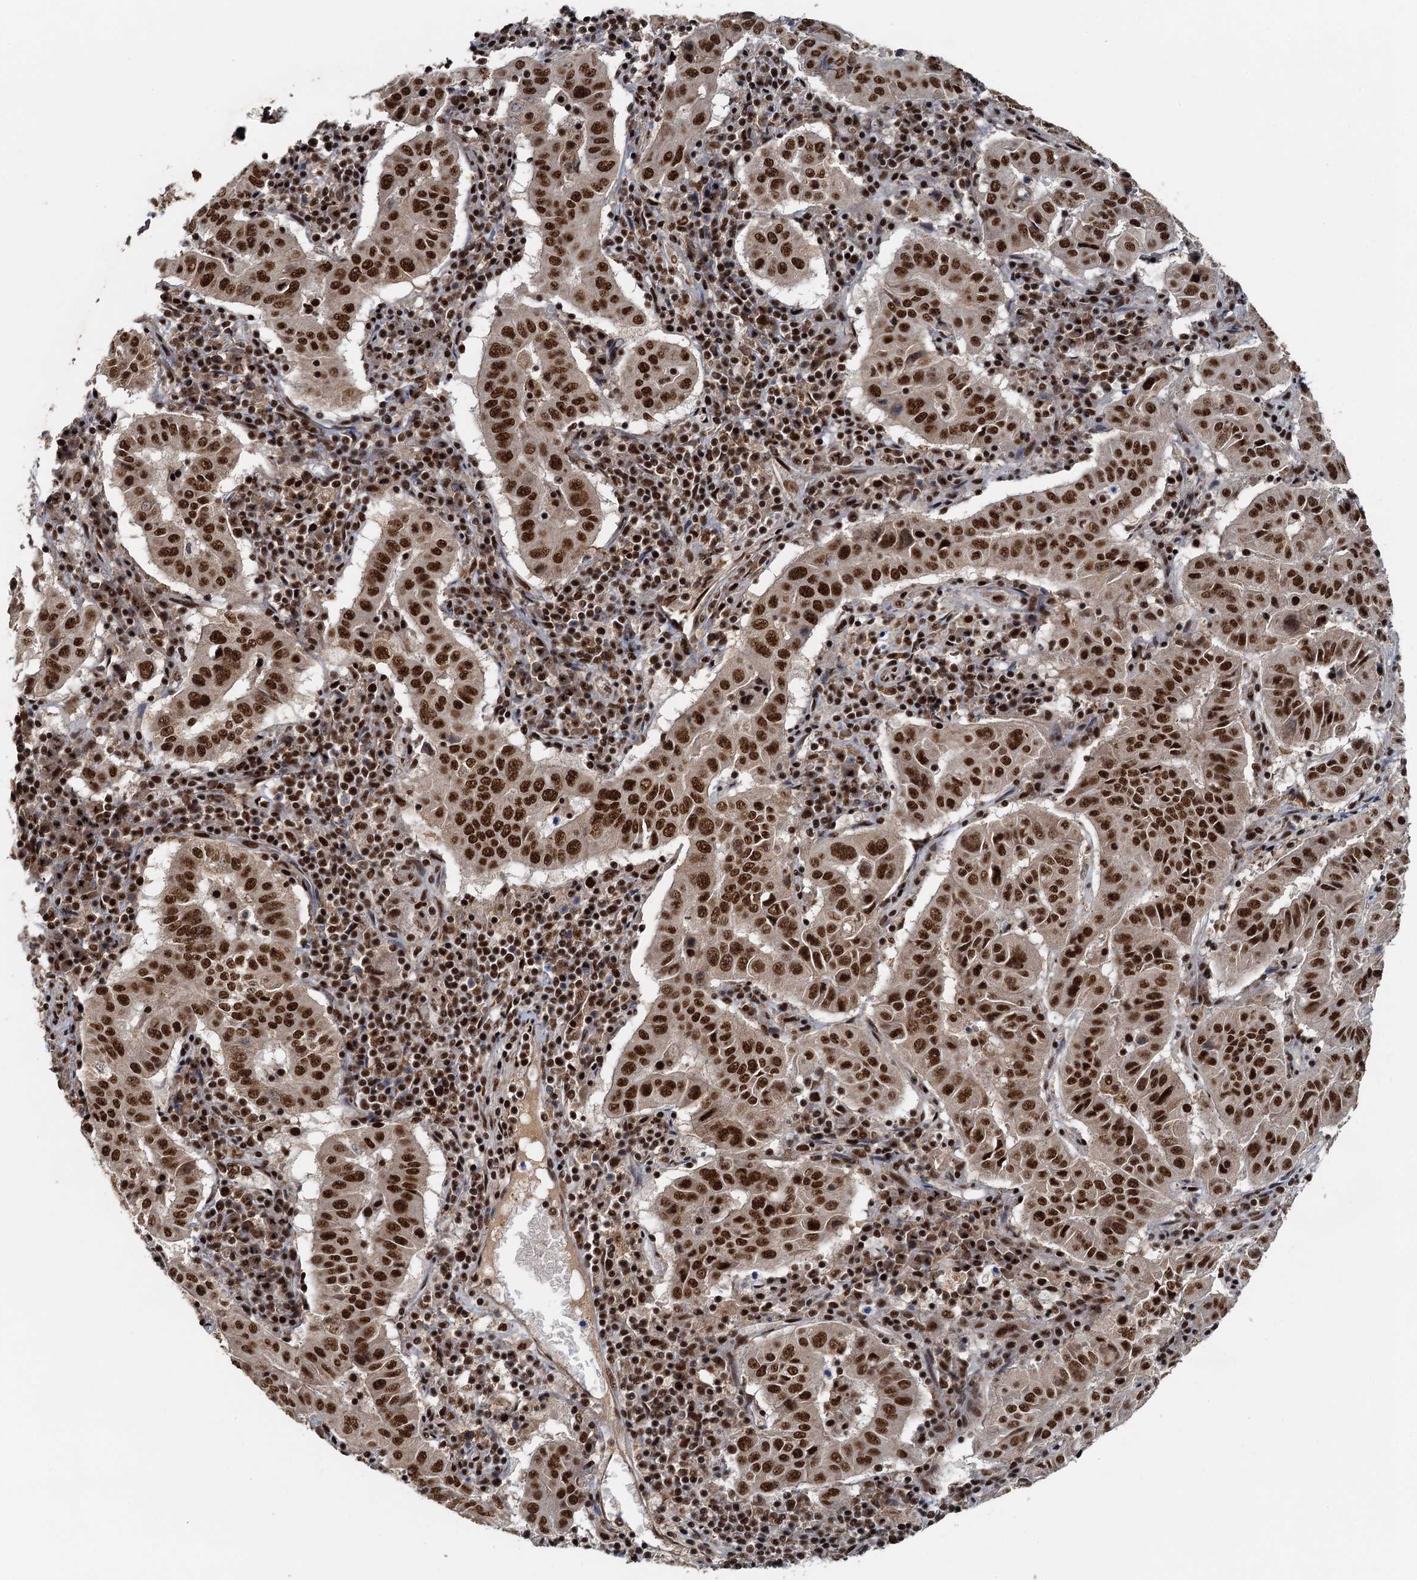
{"staining": {"intensity": "strong", "quantity": ">75%", "location": "nuclear"}, "tissue": "pancreatic cancer", "cell_type": "Tumor cells", "image_type": "cancer", "snomed": [{"axis": "morphology", "description": "Adenocarcinoma, NOS"}, {"axis": "topography", "description": "Pancreas"}], "caption": "A high-resolution photomicrograph shows immunohistochemistry staining of pancreatic cancer, which shows strong nuclear expression in approximately >75% of tumor cells. Using DAB (brown) and hematoxylin (blue) stains, captured at high magnification using brightfield microscopy.", "gene": "ZC3H18", "patient": {"sex": "male", "age": 63}}